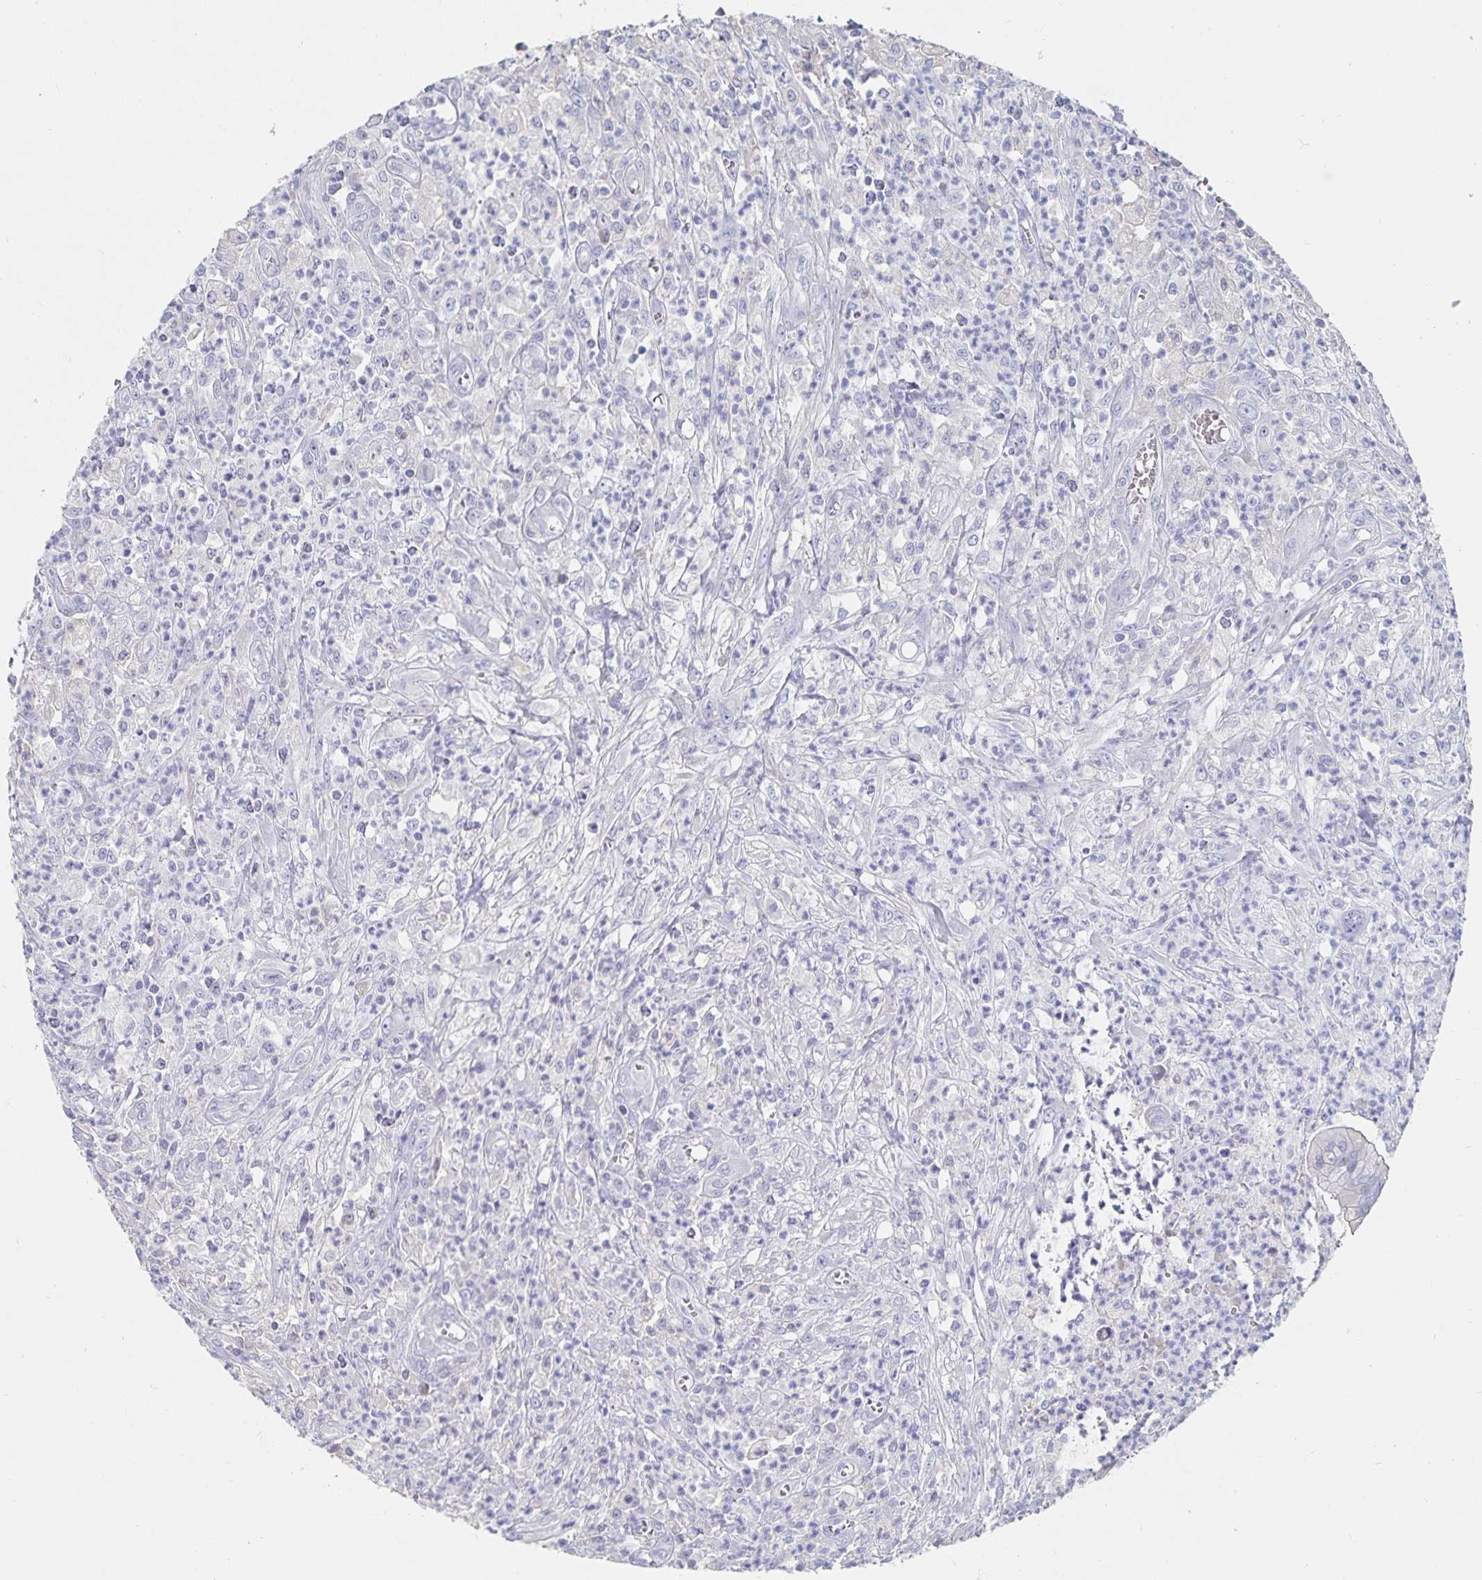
{"staining": {"intensity": "negative", "quantity": "none", "location": "none"}, "tissue": "colorectal cancer", "cell_type": "Tumor cells", "image_type": "cancer", "snomed": [{"axis": "morphology", "description": "Normal tissue, NOS"}, {"axis": "morphology", "description": "Adenocarcinoma, NOS"}, {"axis": "topography", "description": "Colon"}], "caption": "High magnification brightfield microscopy of colorectal cancer (adenocarcinoma) stained with DAB (brown) and counterstained with hematoxylin (blue): tumor cells show no significant positivity.", "gene": "CFAP69", "patient": {"sex": "male", "age": 65}}